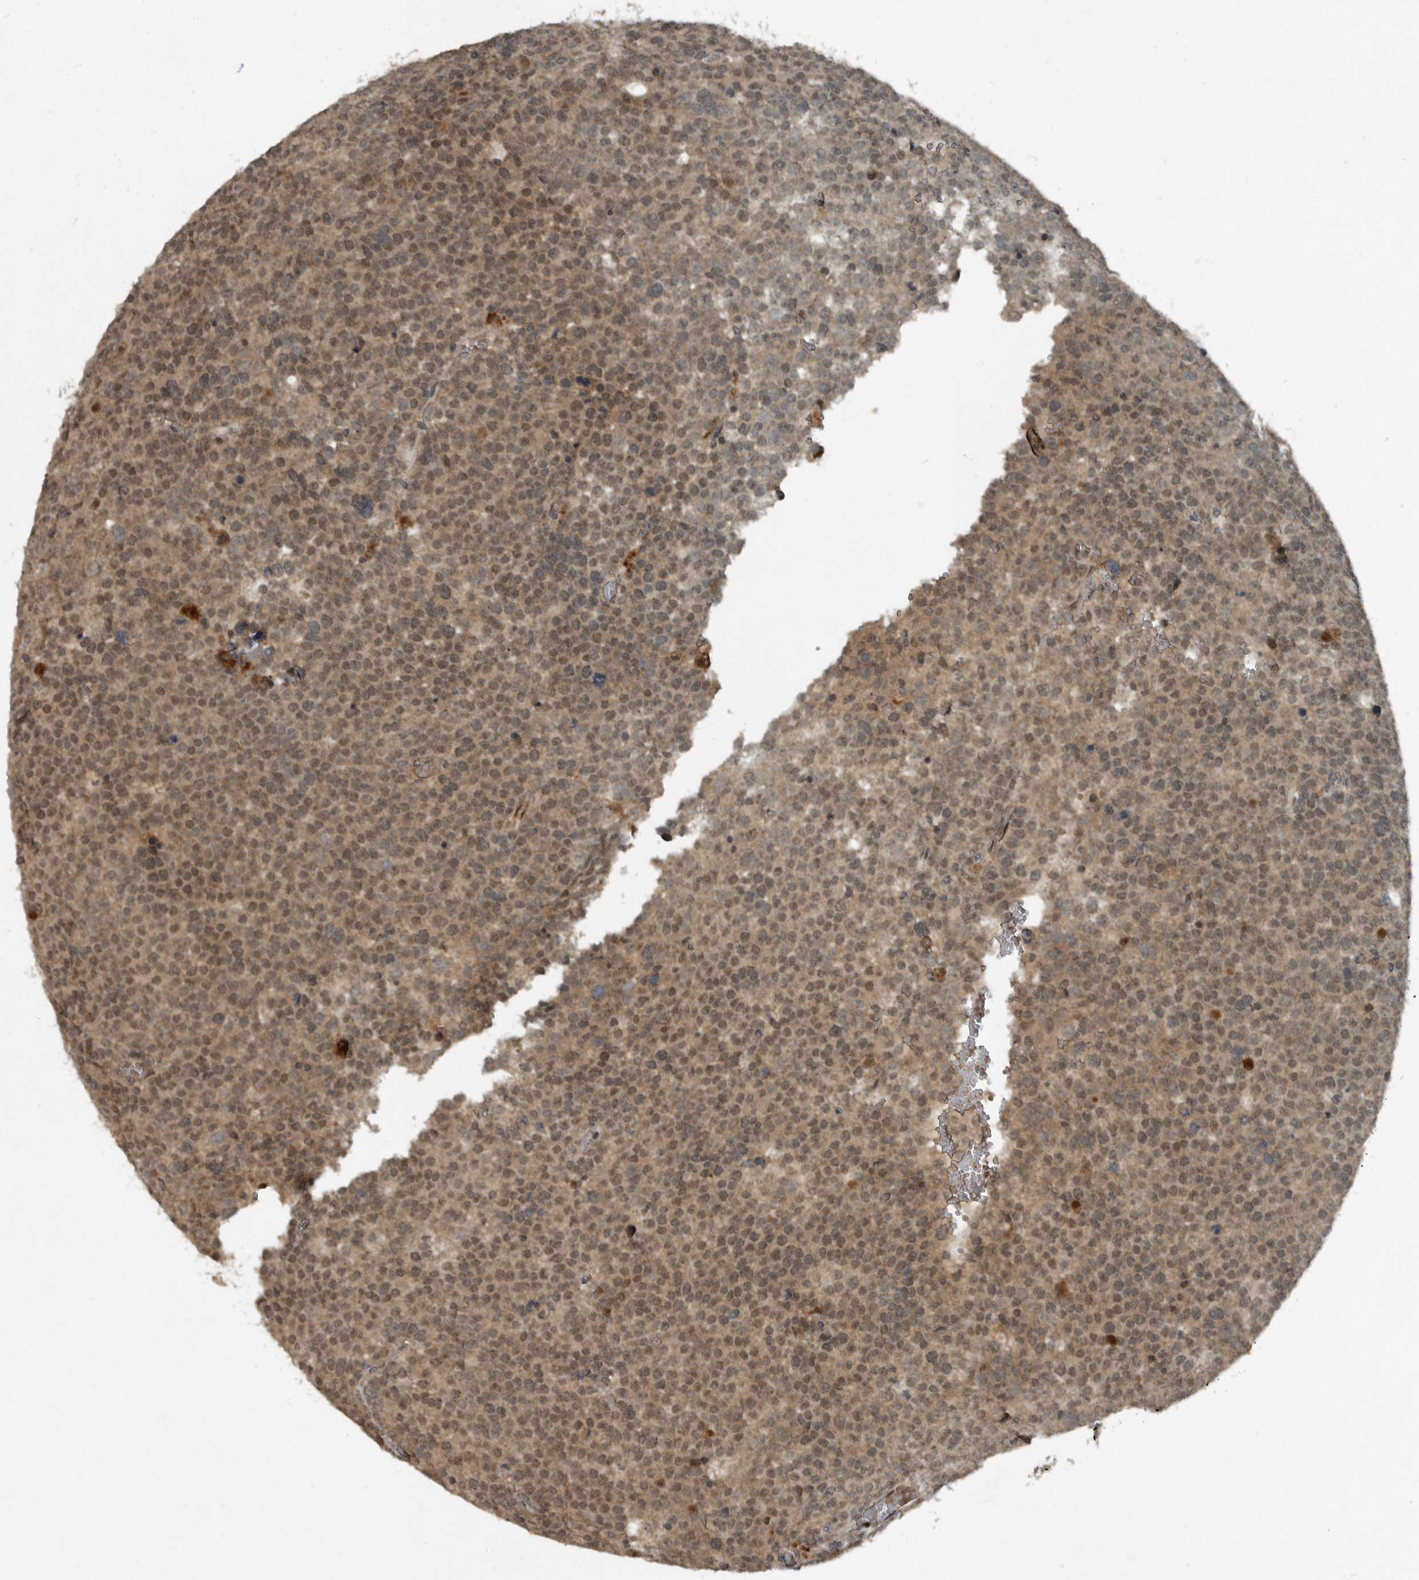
{"staining": {"intensity": "moderate", "quantity": ">75%", "location": "cytoplasmic/membranous,nuclear"}, "tissue": "testis cancer", "cell_type": "Tumor cells", "image_type": "cancer", "snomed": [{"axis": "morphology", "description": "Seminoma, NOS"}, {"axis": "topography", "description": "Testis"}], "caption": "Protein expression analysis of testis cancer demonstrates moderate cytoplasmic/membranous and nuclear expression in about >75% of tumor cells.", "gene": "FOXO1", "patient": {"sex": "male", "age": 71}}